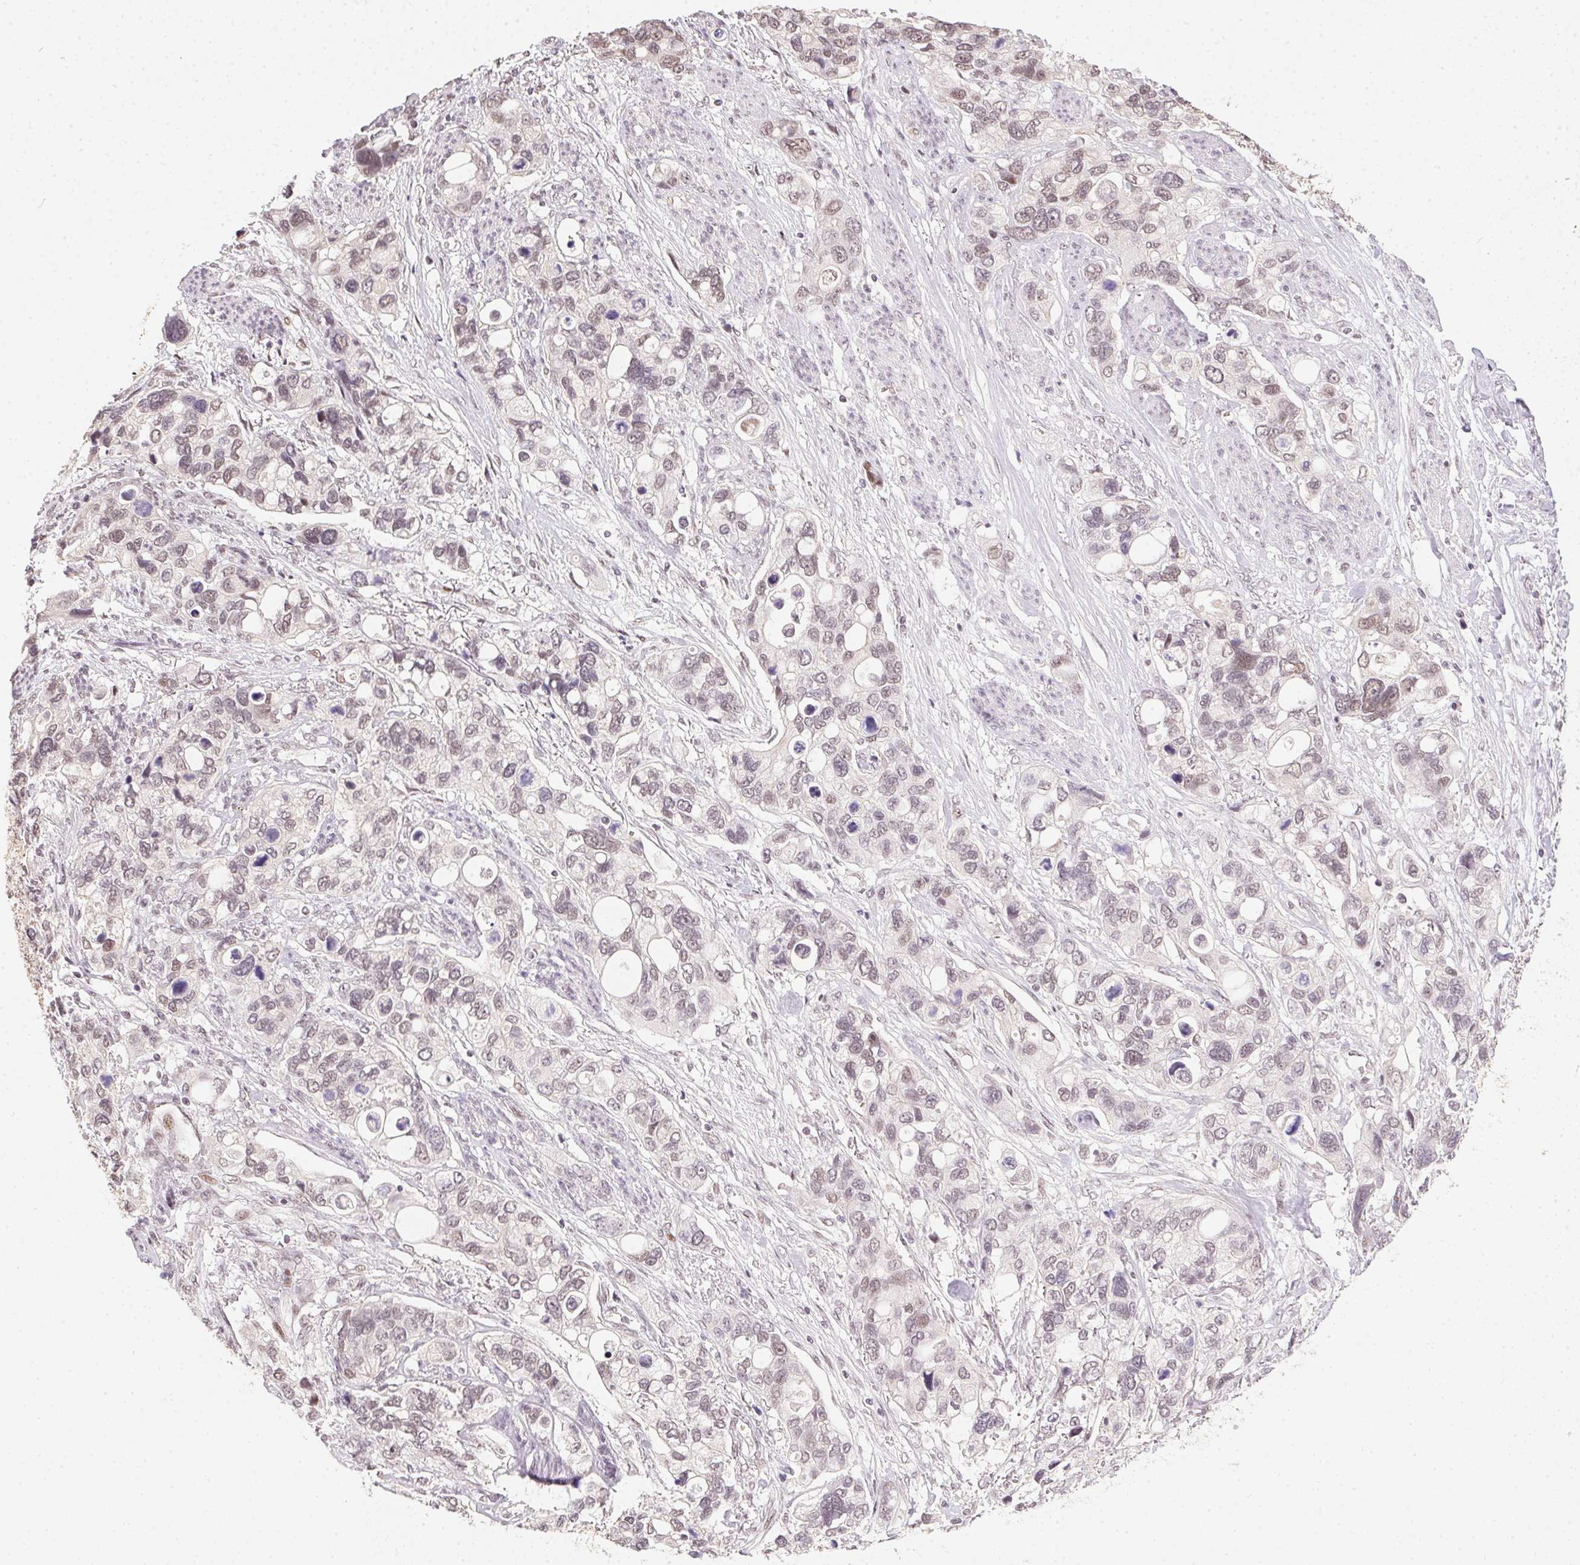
{"staining": {"intensity": "weak", "quantity": "<25%", "location": "nuclear"}, "tissue": "stomach cancer", "cell_type": "Tumor cells", "image_type": "cancer", "snomed": [{"axis": "morphology", "description": "Adenocarcinoma, NOS"}, {"axis": "topography", "description": "Stomach, upper"}], "caption": "This is an immunohistochemistry (IHC) photomicrograph of human adenocarcinoma (stomach). There is no staining in tumor cells.", "gene": "KDM4D", "patient": {"sex": "female", "age": 81}}